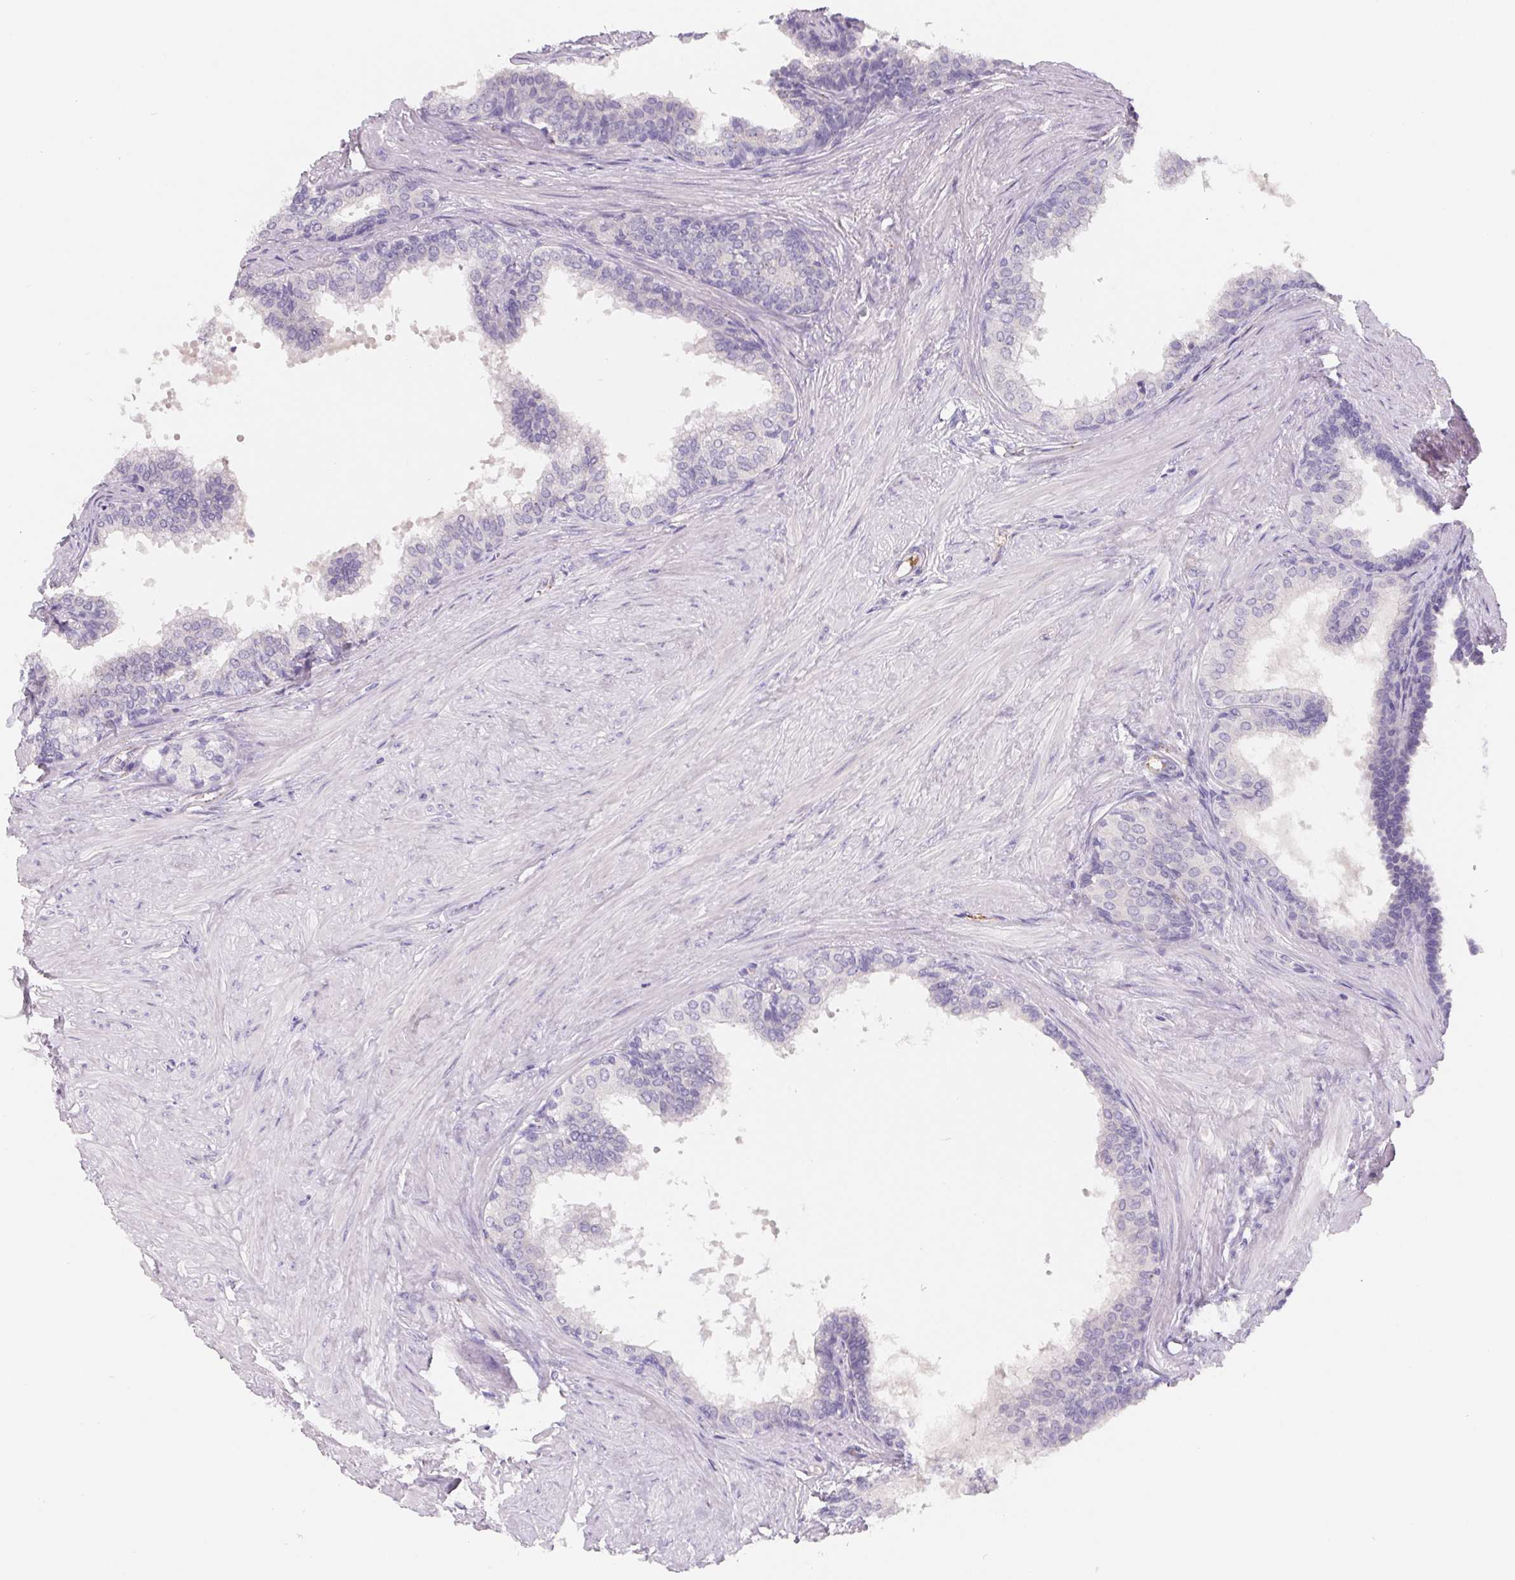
{"staining": {"intensity": "negative", "quantity": "none", "location": "none"}, "tissue": "prostate", "cell_type": "Glandular cells", "image_type": "normal", "snomed": [{"axis": "morphology", "description": "Normal tissue, NOS"}, {"axis": "topography", "description": "Prostate"}, {"axis": "topography", "description": "Peripheral nerve tissue"}], "caption": "The histopathology image exhibits no significant positivity in glandular cells of prostate. (Brightfield microscopy of DAB (3,3'-diaminobenzidine) immunohistochemistry (IHC) at high magnification).", "gene": "LPA", "patient": {"sex": "male", "age": 55}}